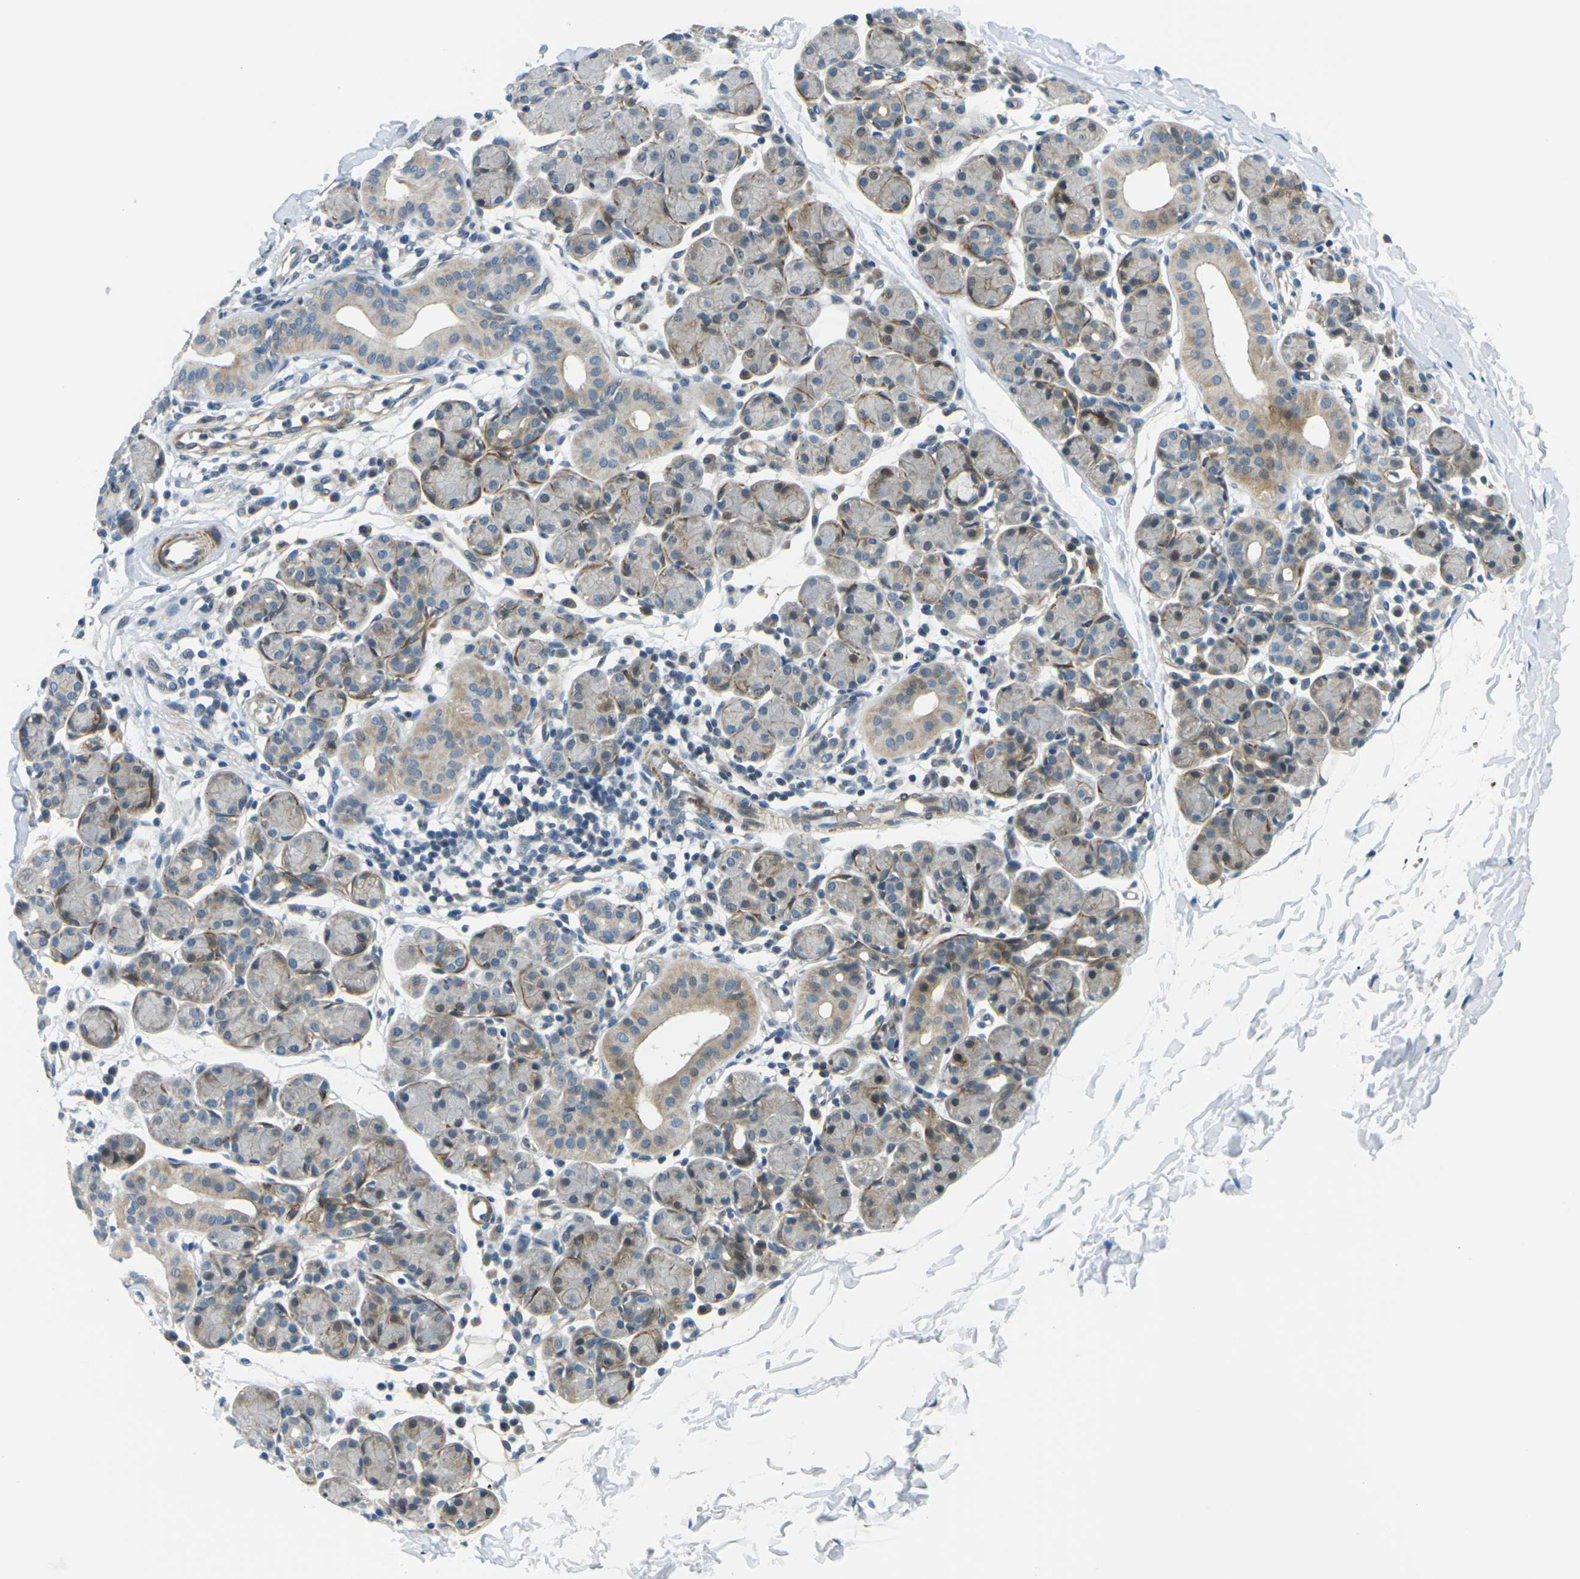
{"staining": {"intensity": "weak", "quantity": "25%-75%", "location": "cytoplasmic/membranous"}, "tissue": "salivary gland", "cell_type": "Glandular cells", "image_type": "normal", "snomed": [{"axis": "morphology", "description": "Normal tissue, NOS"}, {"axis": "morphology", "description": "Inflammation, NOS"}, {"axis": "topography", "description": "Lymph node"}, {"axis": "topography", "description": "Salivary gland"}], "caption": "Immunohistochemical staining of normal human salivary gland demonstrates weak cytoplasmic/membranous protein positivity in approximately 25%-75% of glandular cells.", "gene": "SLC13A3", "patient": {"sex": "male", "age": 3}}